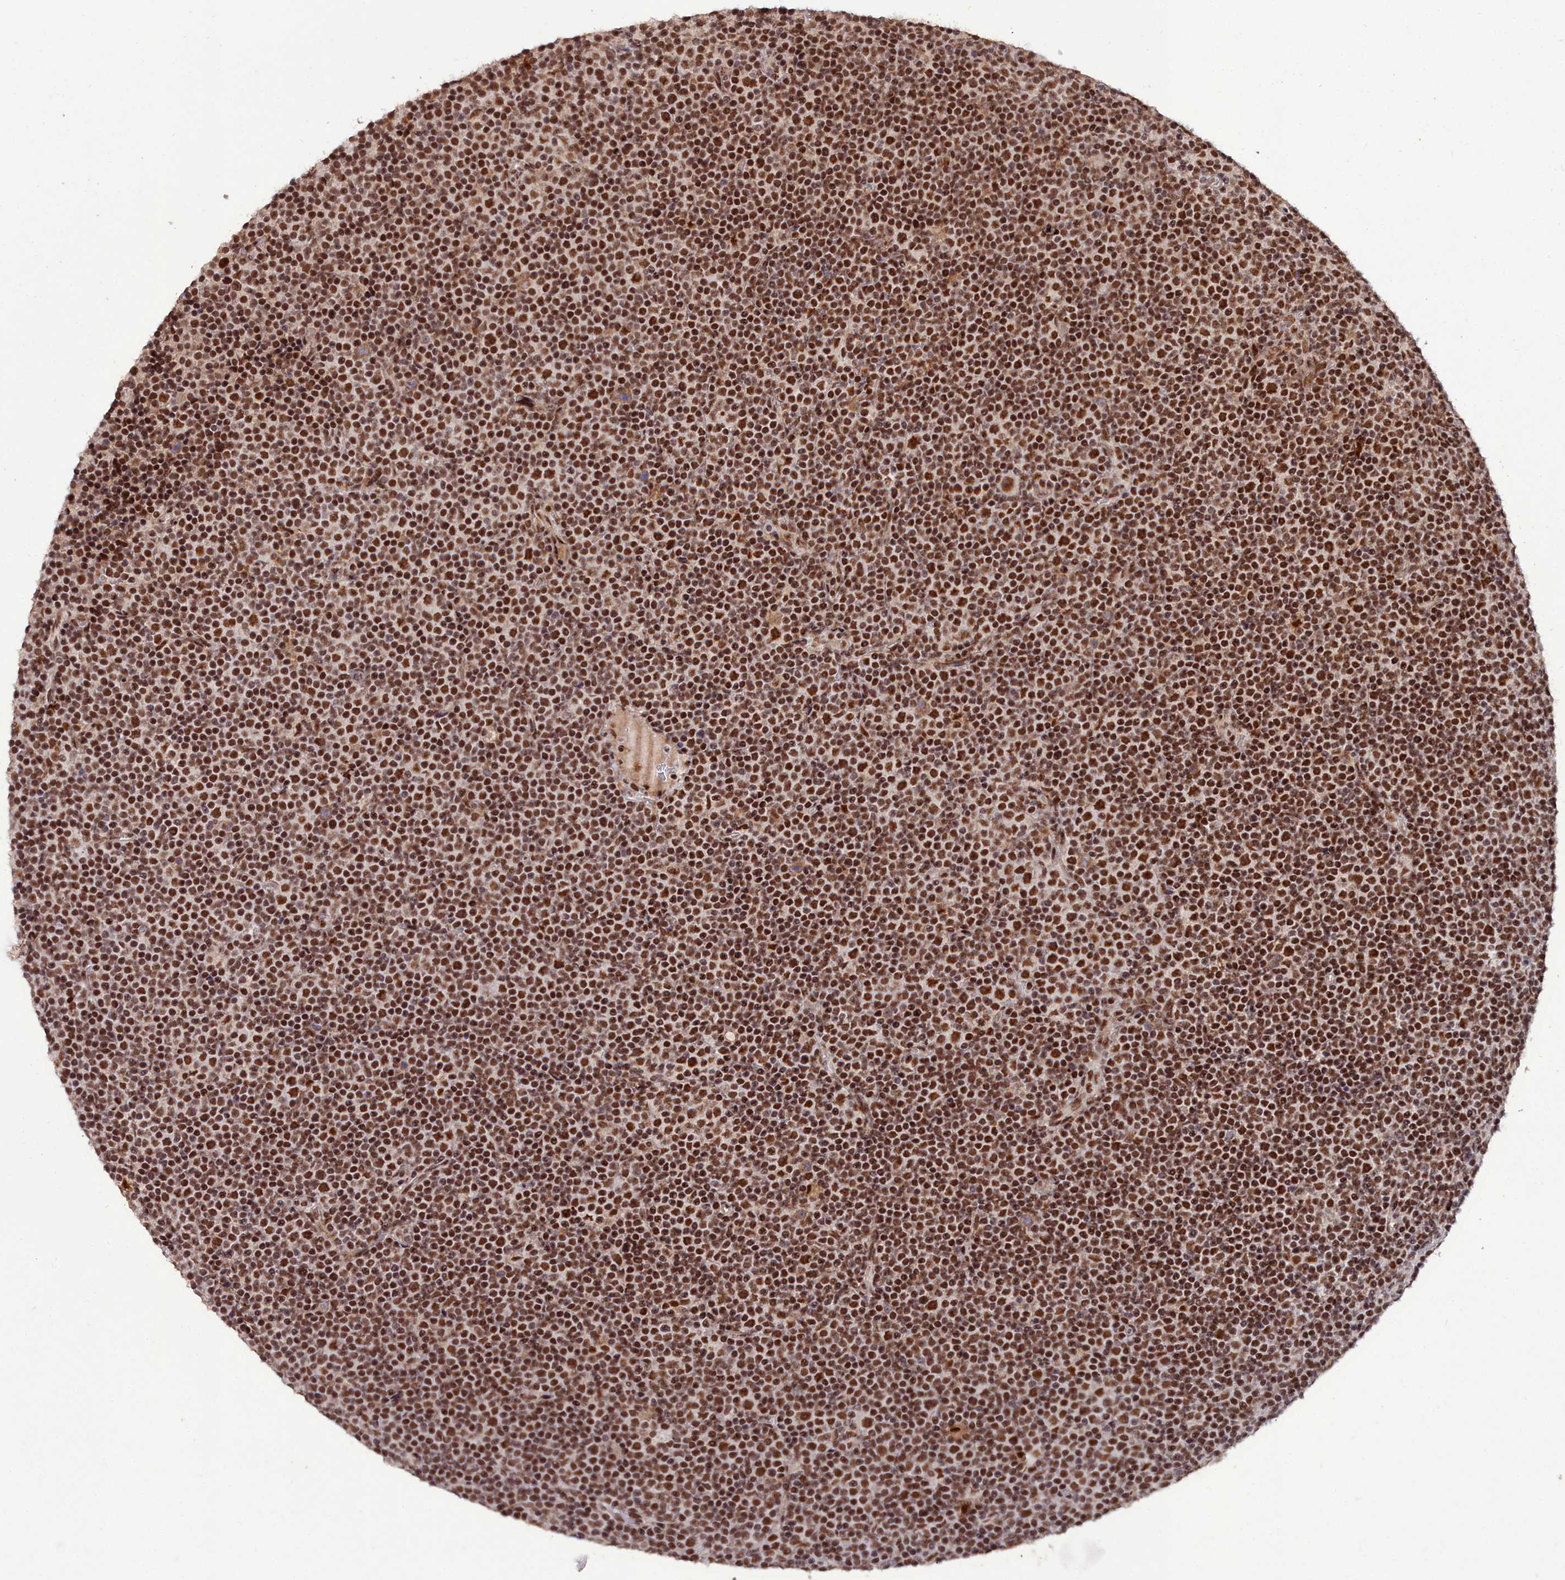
{"staining": {"intensity": "strong", "quantity": ">75%", "location": "nuclear"}, "tissue": "lymphoma", "cell_type": "Tumor cells", "image_type": "cancer", "snomed": [{"axis": "morphology", "description": "Malignant lymphoma, non-Hodgkin's type, Low grade"}, {"axis": "topography", "description": "Lymph node"}], "caption": "Strong nuclear staining is identified in about >75% of tumor cells in lymphoma. (DAB IHC, brown staining for protein, blue staining for nuclei).", "gene": "CXXC1", "patient": {"sex": "female", "age": 67}}